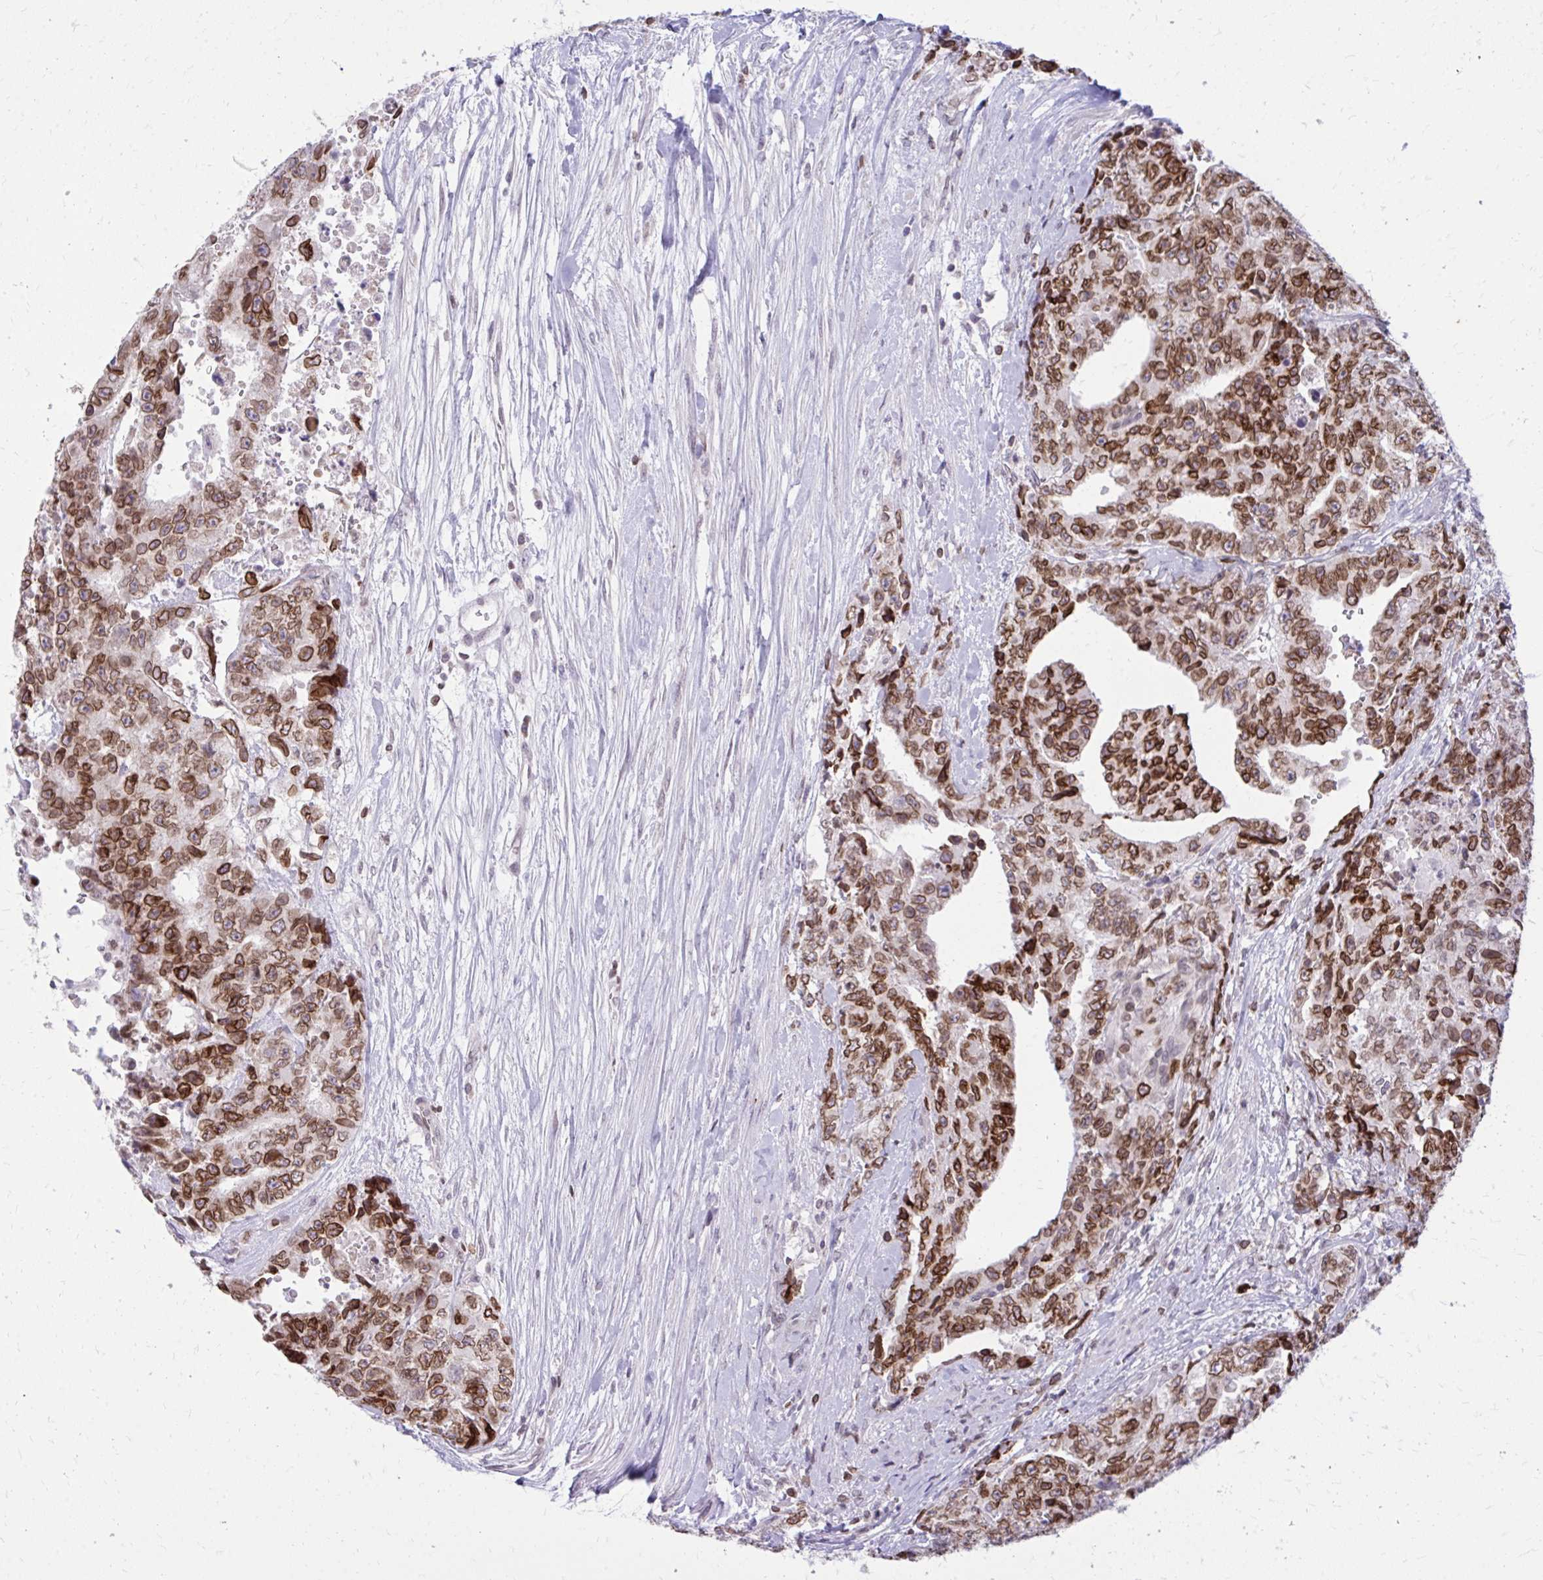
{"staining": {"intensity": "strong", "quantity": ">75%", "location": "cytoplasmic/membranous,nuclear"}, "tissue": "testis cancer", "cell_type": "Tumor cells", "image_type": "cancer", "snomed": [{"axis": "morphology", "description": "Carcinoma, Embryonal, NOS"}, {"axis": "topography", "description": "Testis"}], "caption": "A brown stain shows strong cytoplasmic/membranous and nuclear positivity of a protein in human testis cancer tumor cells.", "gene": "RPS6KA2", "patient": {"sex": "male", "age": 24}}